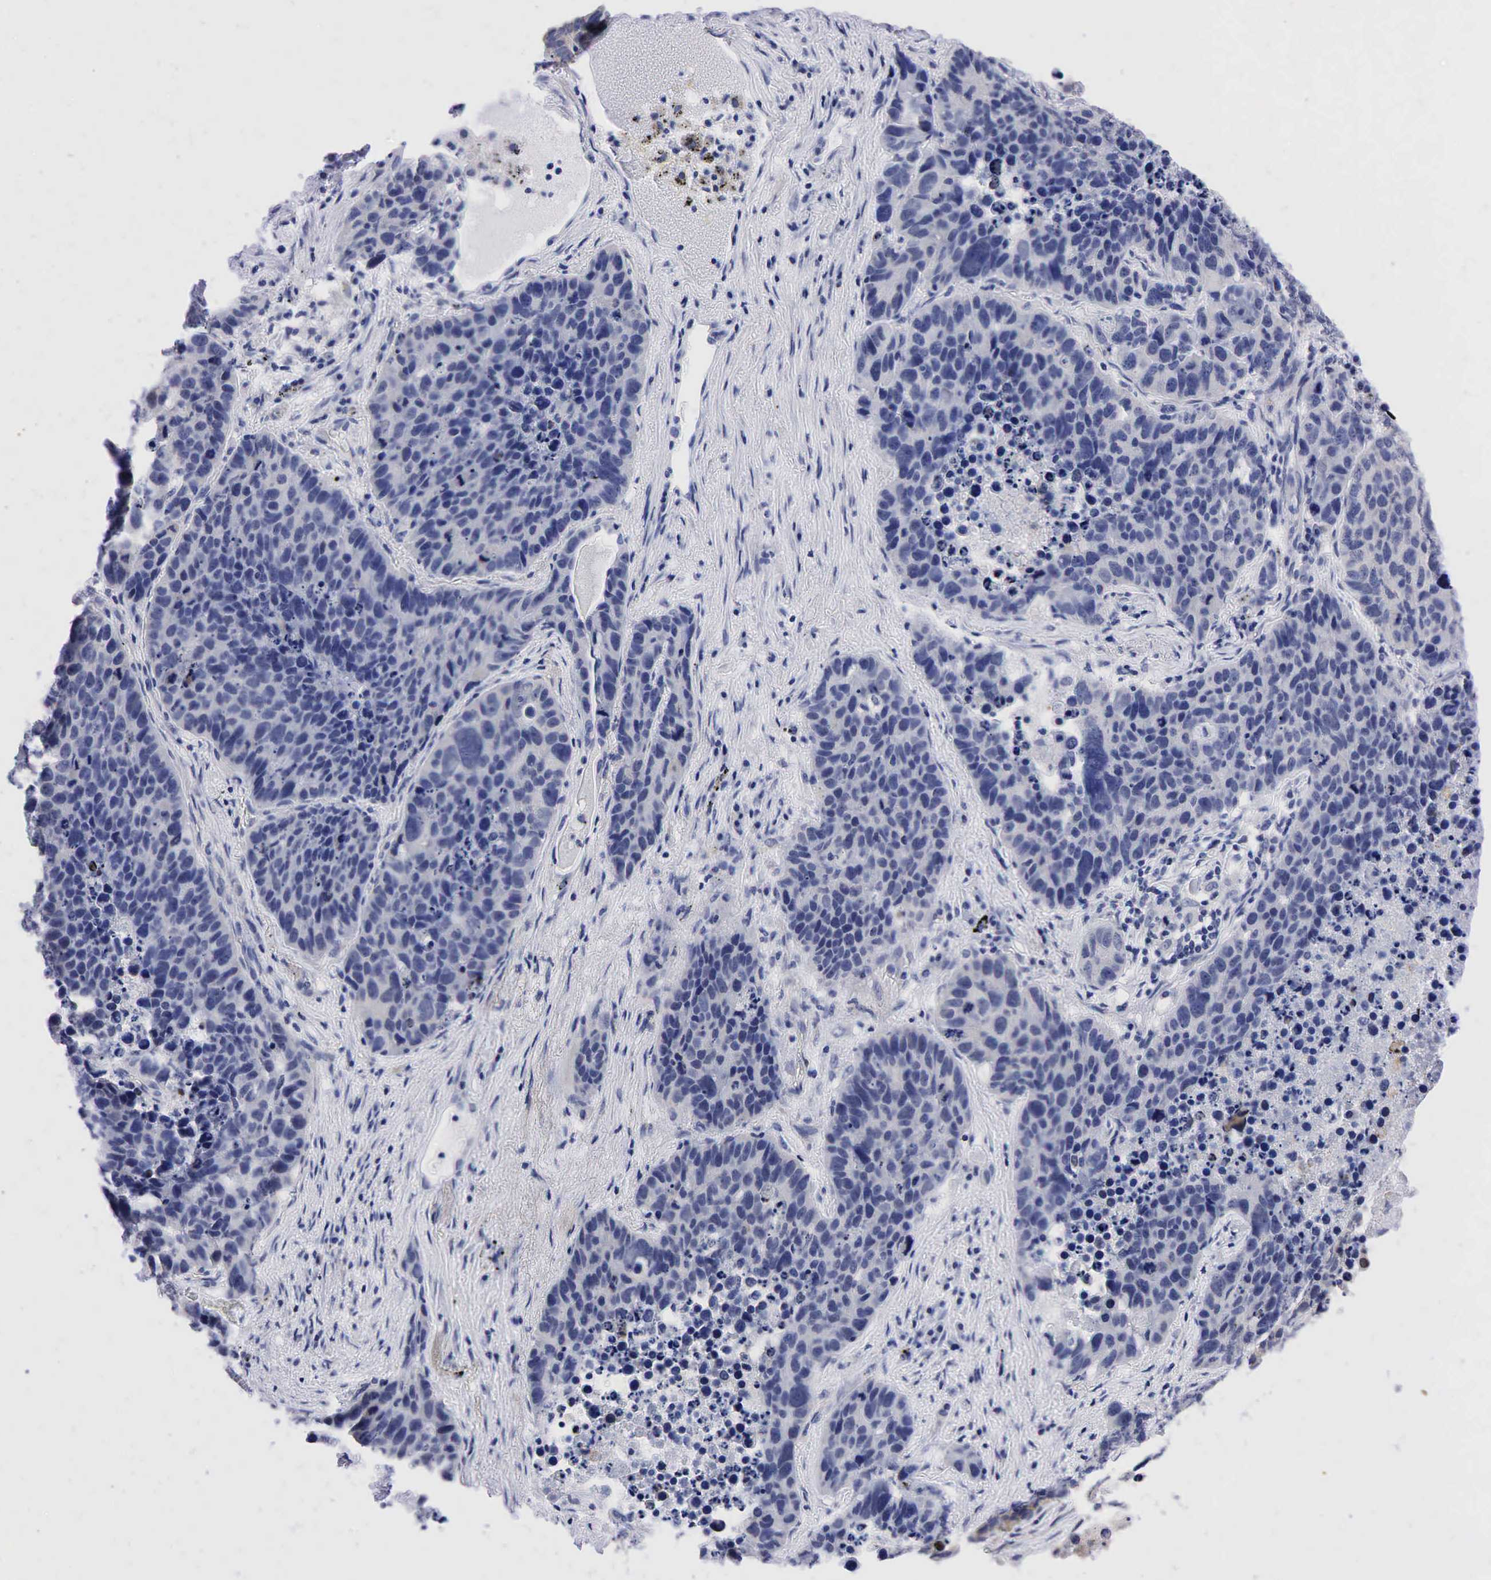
{"staining": {"intensity": "negative", "quantity": "none", "location": "none"}, "tissue": "lung cancer", "cell_type": "Tumor cells", "image_type": "cancer", "snomed": [{"axis": "morphology", "description": "Carcinoid, malignant, NOS"}, {"axis": "topography", "description": "Lung"}], "caption": "Immunohistochemistry of human malignant carcinoid (lung) displays no staining in tumor cells.", "gene": "PGR", "patient": {"sex": "male", "age": 60}}